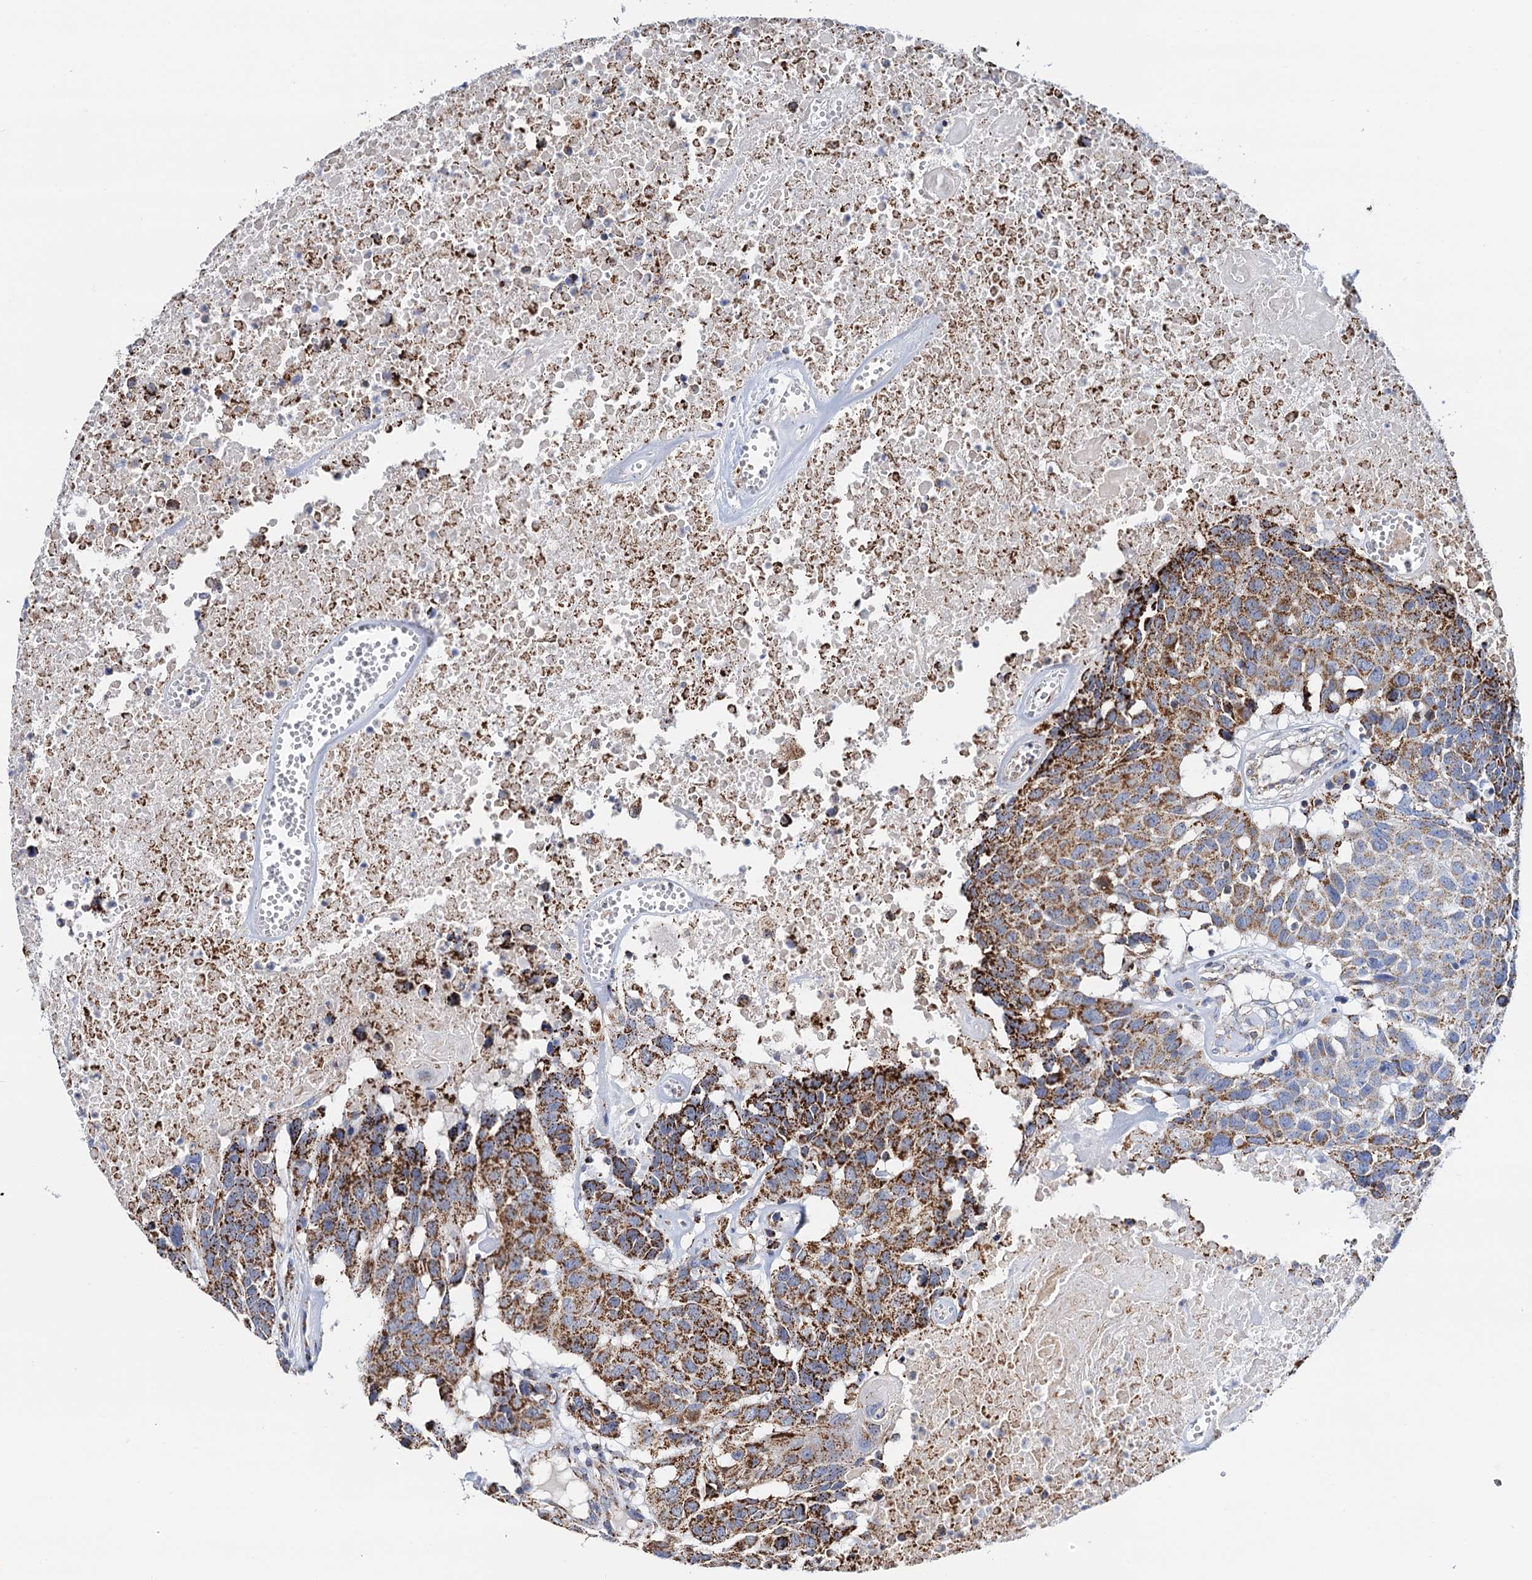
{"staining": {"intensity": "strong", "quantity": ">75%", "location": "cytoplasmic/membranous"}, "tissue": "head and neck cancer", "cell_type": "Tumor cells", "image_type": "cancer", "snomed": [{"axis": "morphology", "description": "Squamous cell carcinoma, NOS"}, {"axis": "topography", "description": "Head-Neck"}], "caption": "Head and neck squamous cell carcinoma stained for a protein (brown) displays strong cytoplasmic/membranous positive positivity in about >75% of tumor cells.", "gene": "C2CD3", "patient": {"sex": "male", "age": 66}}